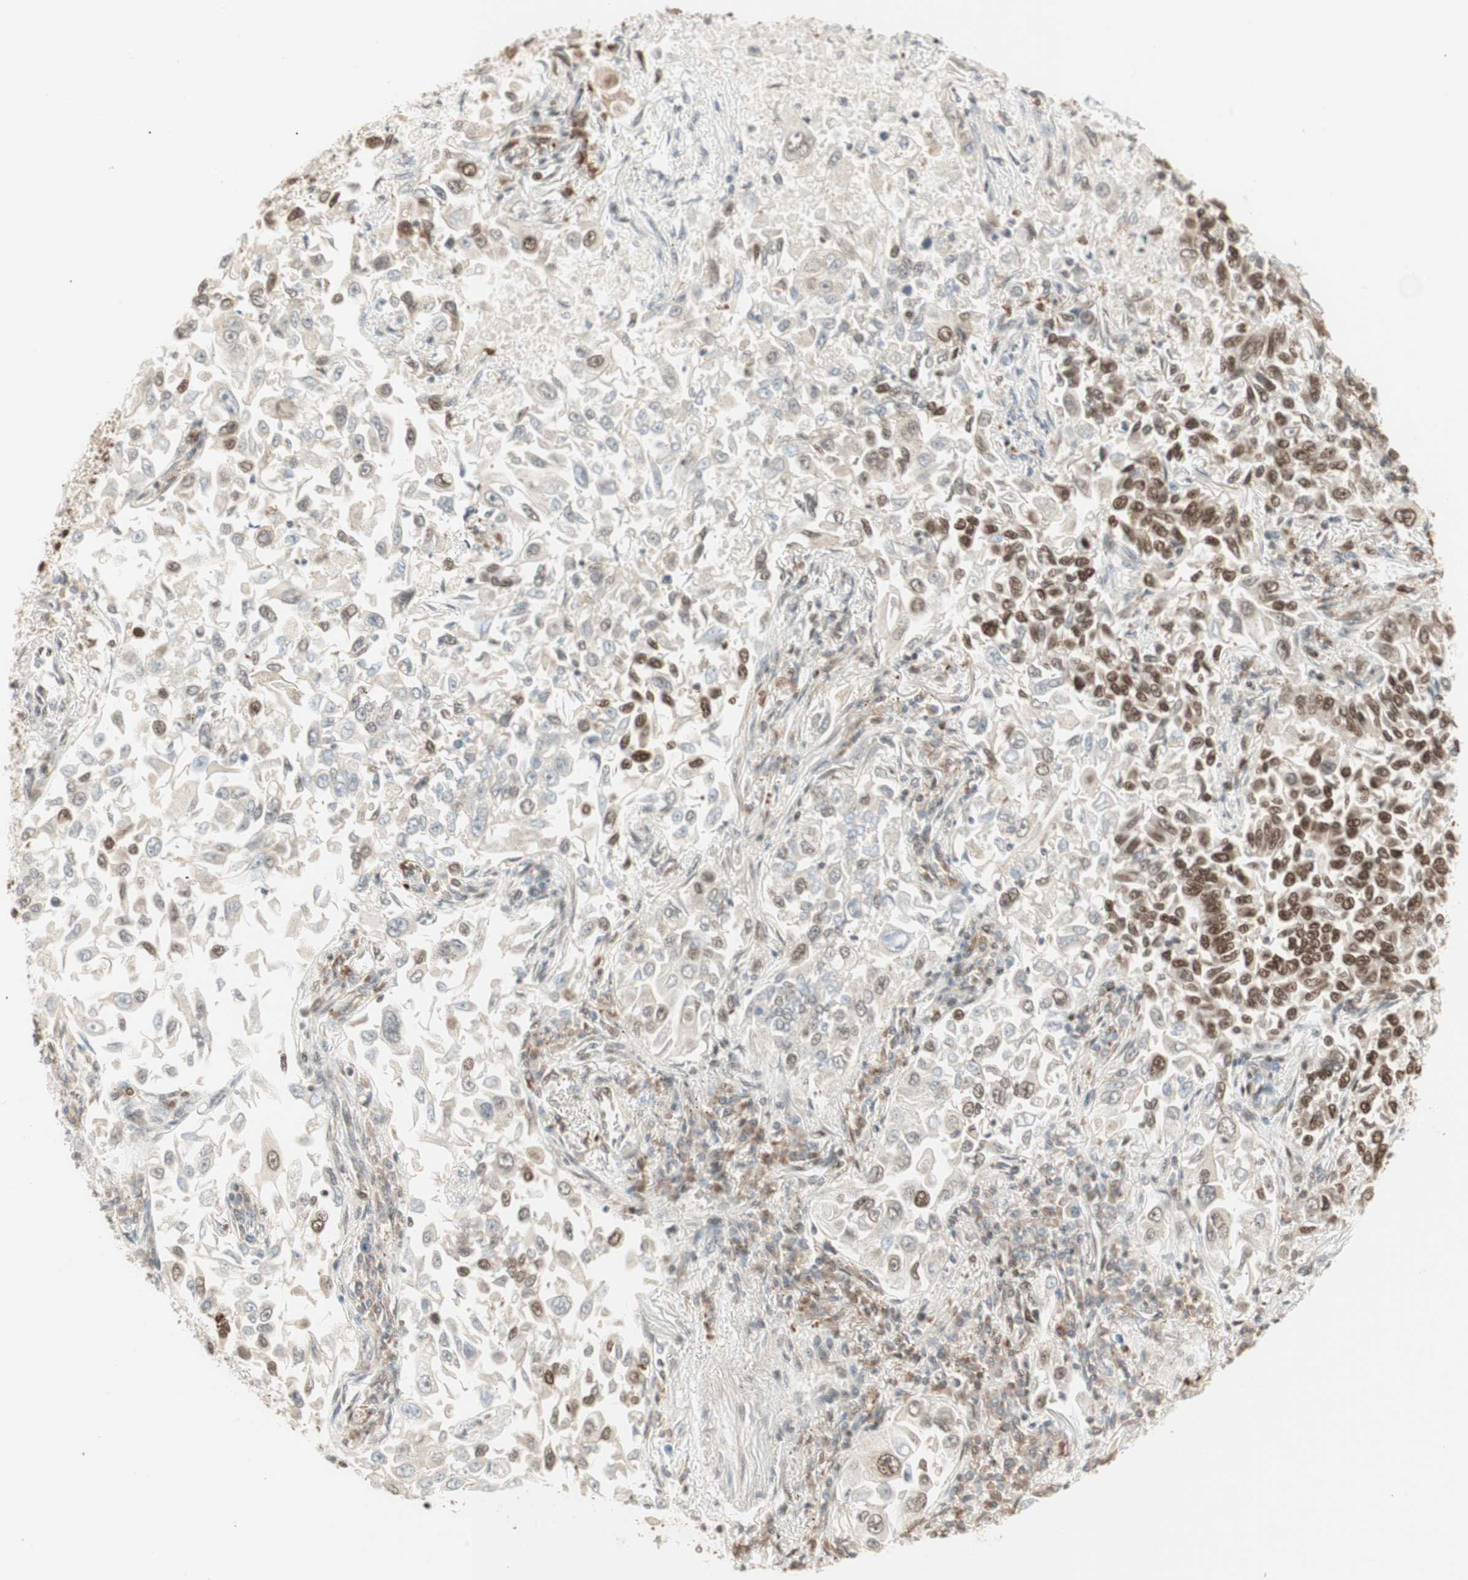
{"staining": {"intensity": "strong", "quantity": "25%-75%", "location": "nuclear"}, "tissue": "lung cancer", "cell_type": "Tumor cells", "image_type": "cancer", "snomed": [{"axis": "morphology", "description": "Adenocarcinoma, NOS"}, {"axis": "topography", "description": "Lung"}], "caption": "This histopathology image reveals IHC staining of human adenocarcinoma (lung), with high strong nuclear positivity in about 25%-75% of tumor cells.", "gene": "SMARCE1", "patient": {"sex": "male", "age": 84}}